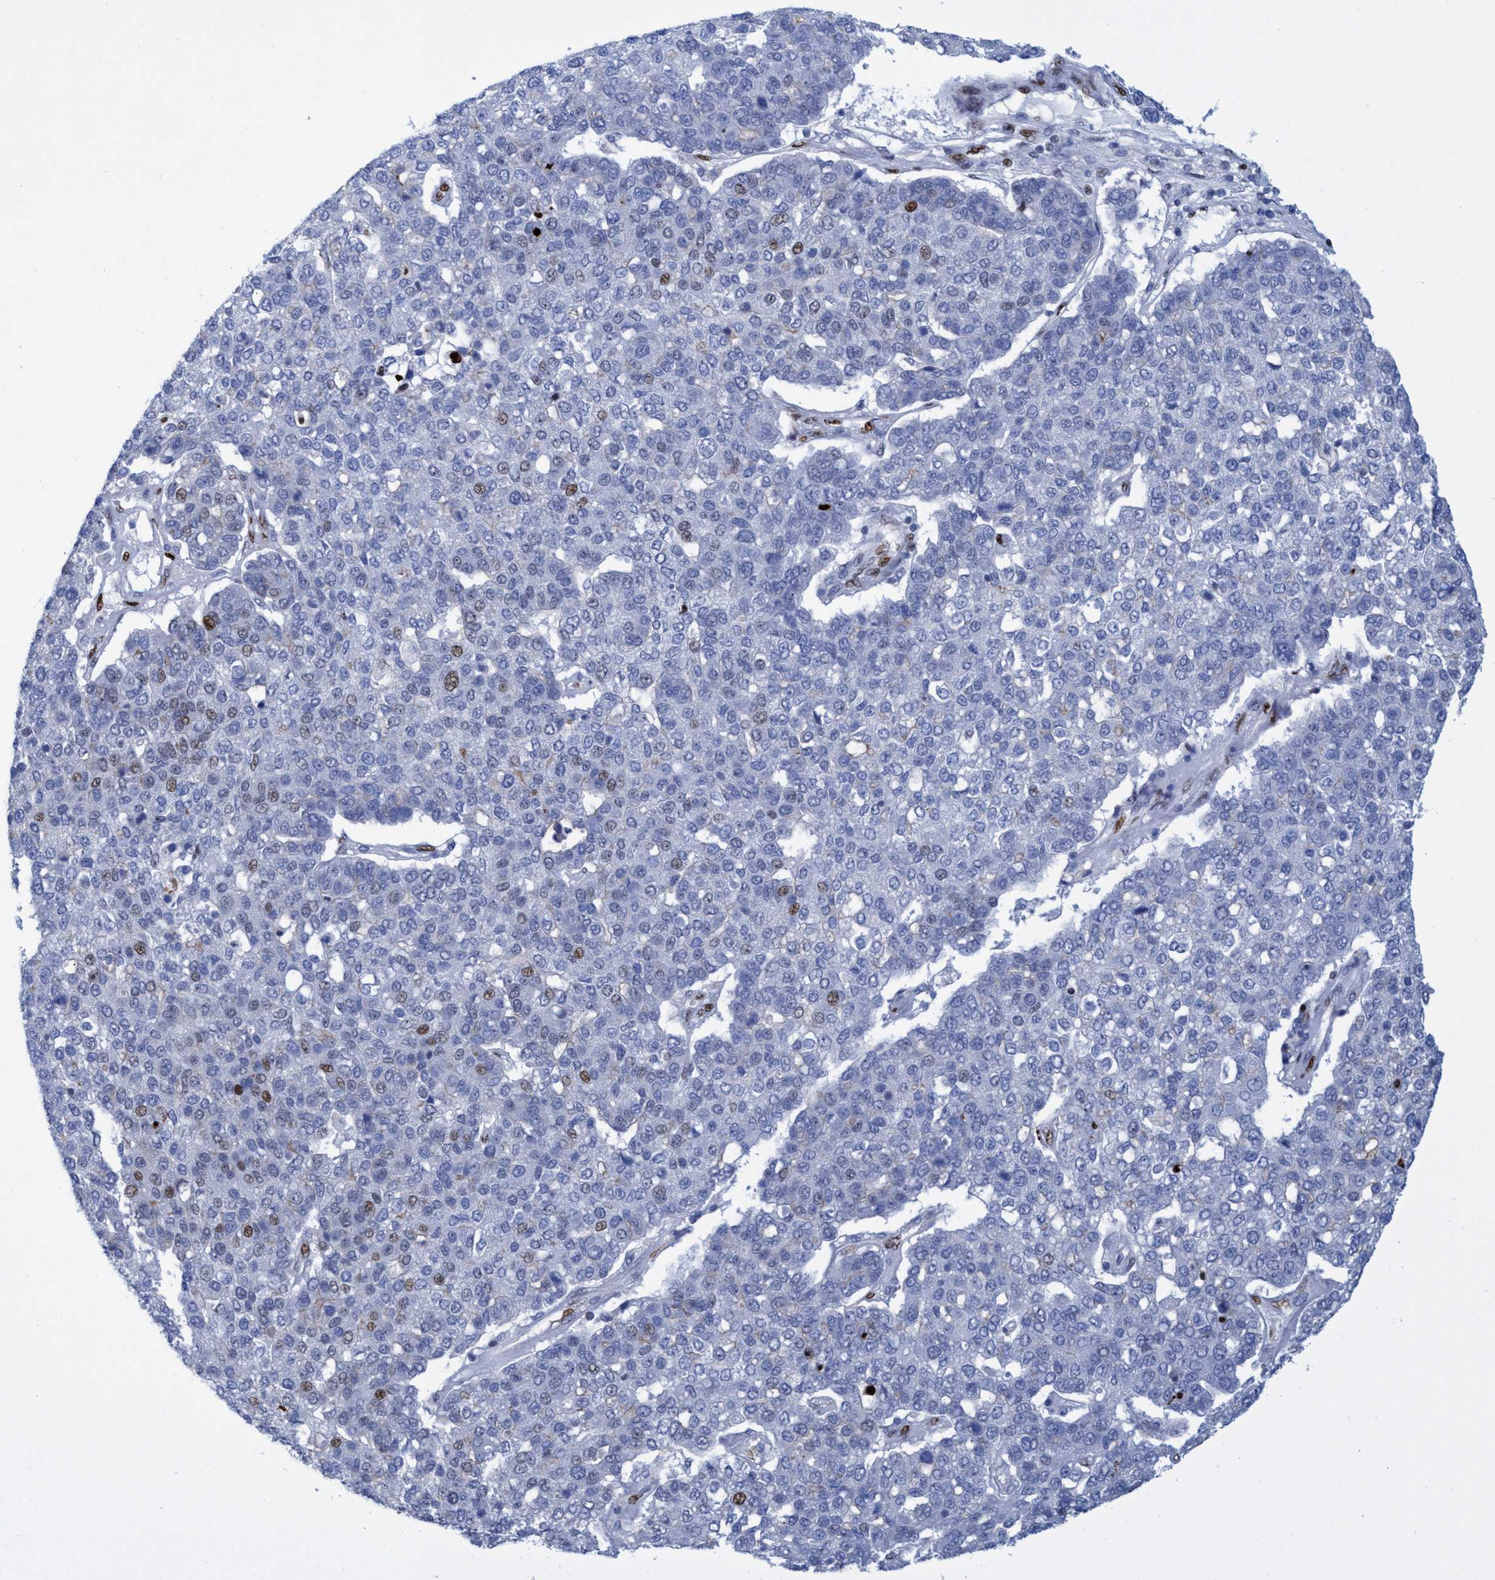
{"staining": {"intensity": "weak", "quantity": "<25%", "location": "nuclear"}, "tissue": "pancreatic cancer", "cell_type": "Tumor cells", "image_type": "cancer", "snomed": [{"axis": "morphology", "description": "Adenocarcinoma, NOS"}, {"axis": "topography", "description": "Pancreas"}], "caption": "An immunohistochemistry (IHC) micrograph of pancreatic adenocarcinoma is shown. There is no staining in tumor cells of pancreatic adenocarcinoma.", "gene": "R3HCC1", "patient": {"sex": "female", "age": 61}}